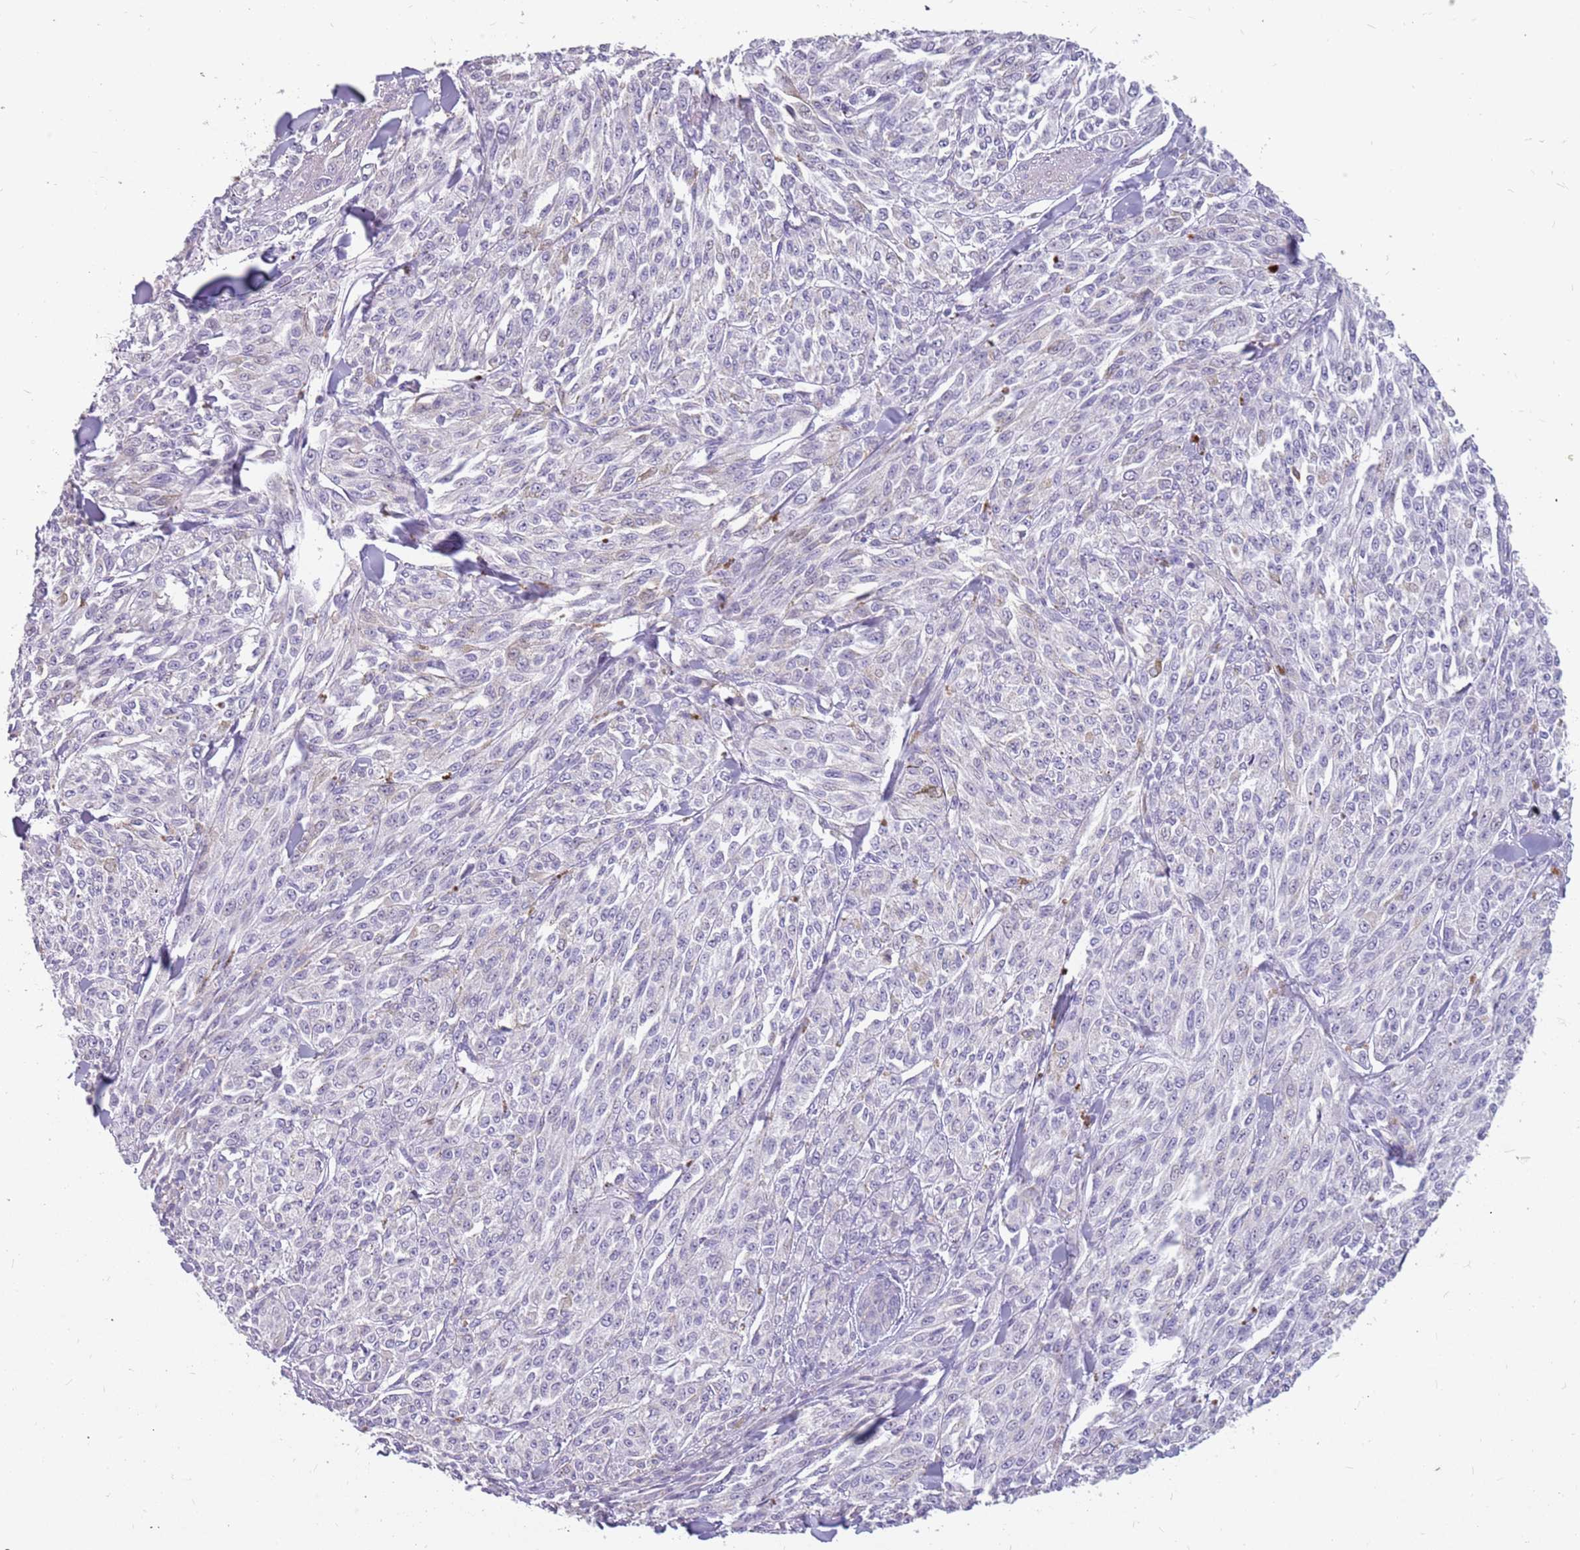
{"staining": {"intensity": "negative", "quantity": "none", "location": "none"}, "tissue": "melanoma", "cell_type": "Tumor cells", "image_type": "cancer", "snomed": [{"axis": "morphology", "description": "Malignant melanoma, NOS"}, {"axis": "topography", "description": "Skin"}], "caption": "Immunohistochemical staining of malignant melanoma shows no significant positivity in tumor cells.", "gene": "NEK6", "patient": {"sex": "female", "age": 52}}